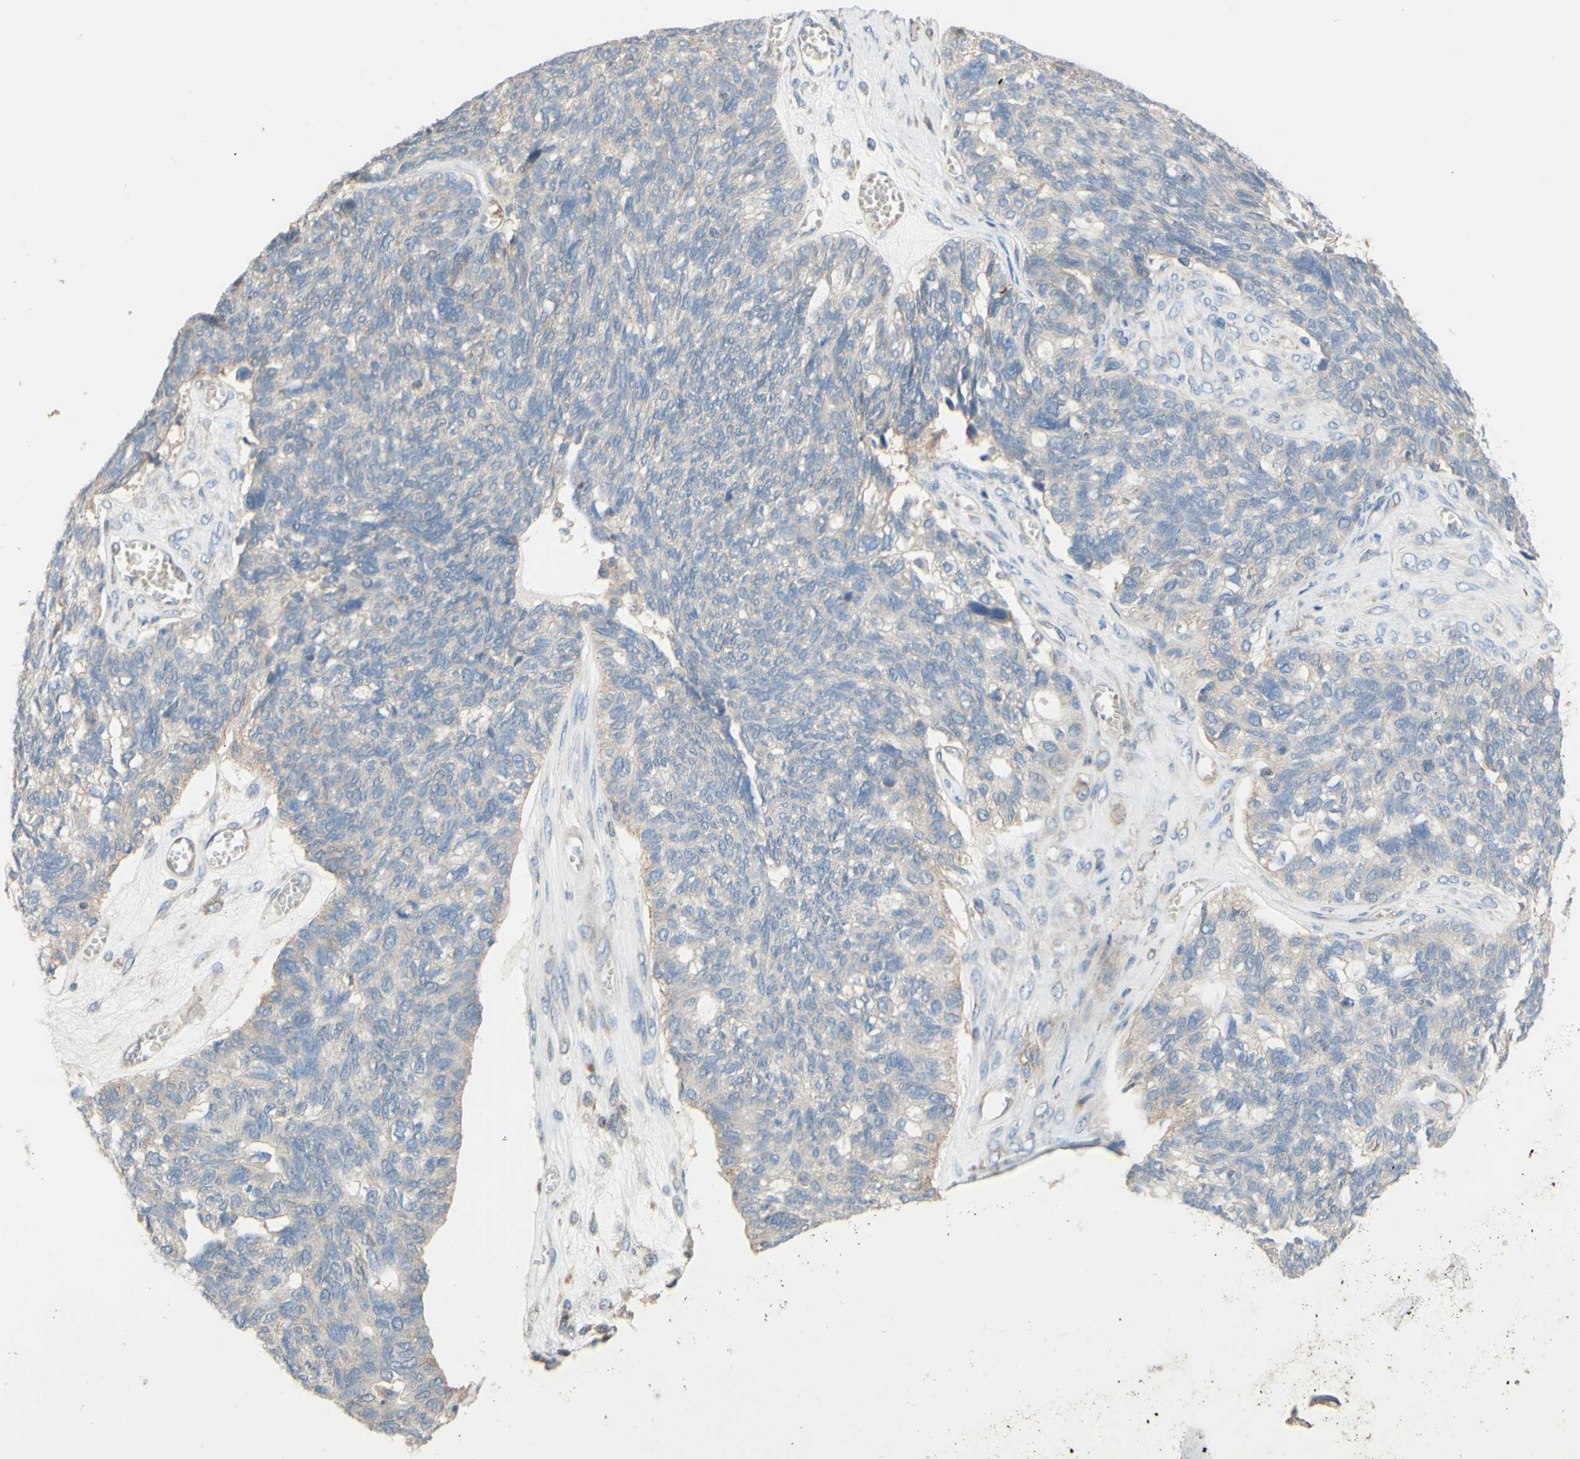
{"staining": {"intensity": "negative", "quantity": "none", "location": "none"}, "tissue": "ovarian cancer", "cell_type": "Tumor cells", "image_type": "cancer", "snomed": [{"axis": "morphology", "description": "Cystadenocarcinoma, serous, NOS"}, {"axis": "topography", "description": "Ovary"}], "caption": "The histopathology image shows no significant staining in tumor cells of serous cystadenocarcinoma (ovarian).", "gene": "DKK3", "patient": {"sex": "female", "age": 79}}